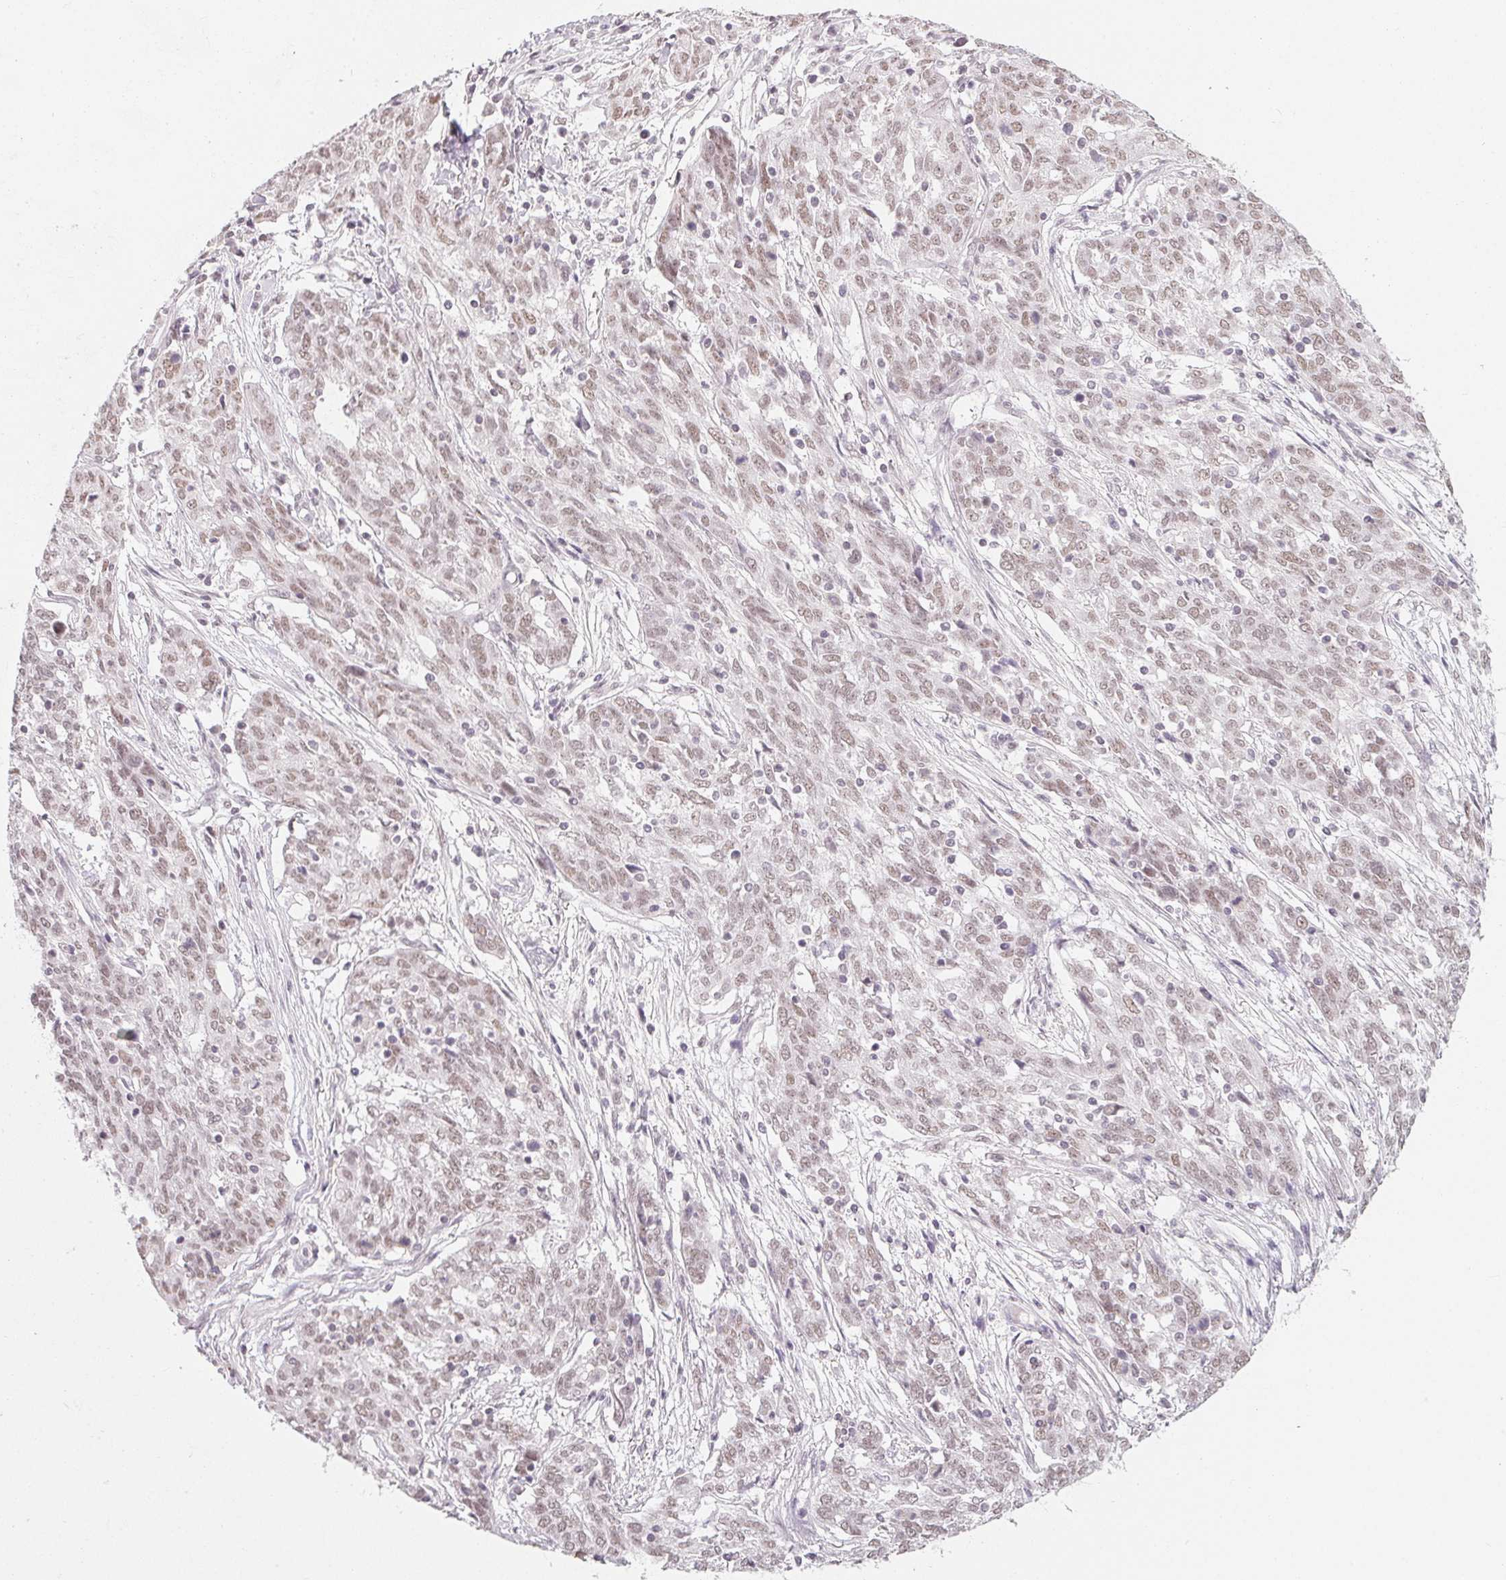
{"staining": {"intensity": "weak", "quantity": "25%-75%", "location": "nuclear"}, "tissue": "ovarian cancer", "cell_type": "Tumor cells", "image_type": "cancer", "snomed": [{"axis": "morphology", "description": "Cystadenocarcinoma, serous, NOS"}, {"axis": "topography", "description": "Ovary"}], "caption": "Human ovarian serous cystadenocarcinoma stained with a protein marker demonstrates weak staining in tumor cells.", "gene": "NXF3", "patient": {"sex": "female", "age": 67}}